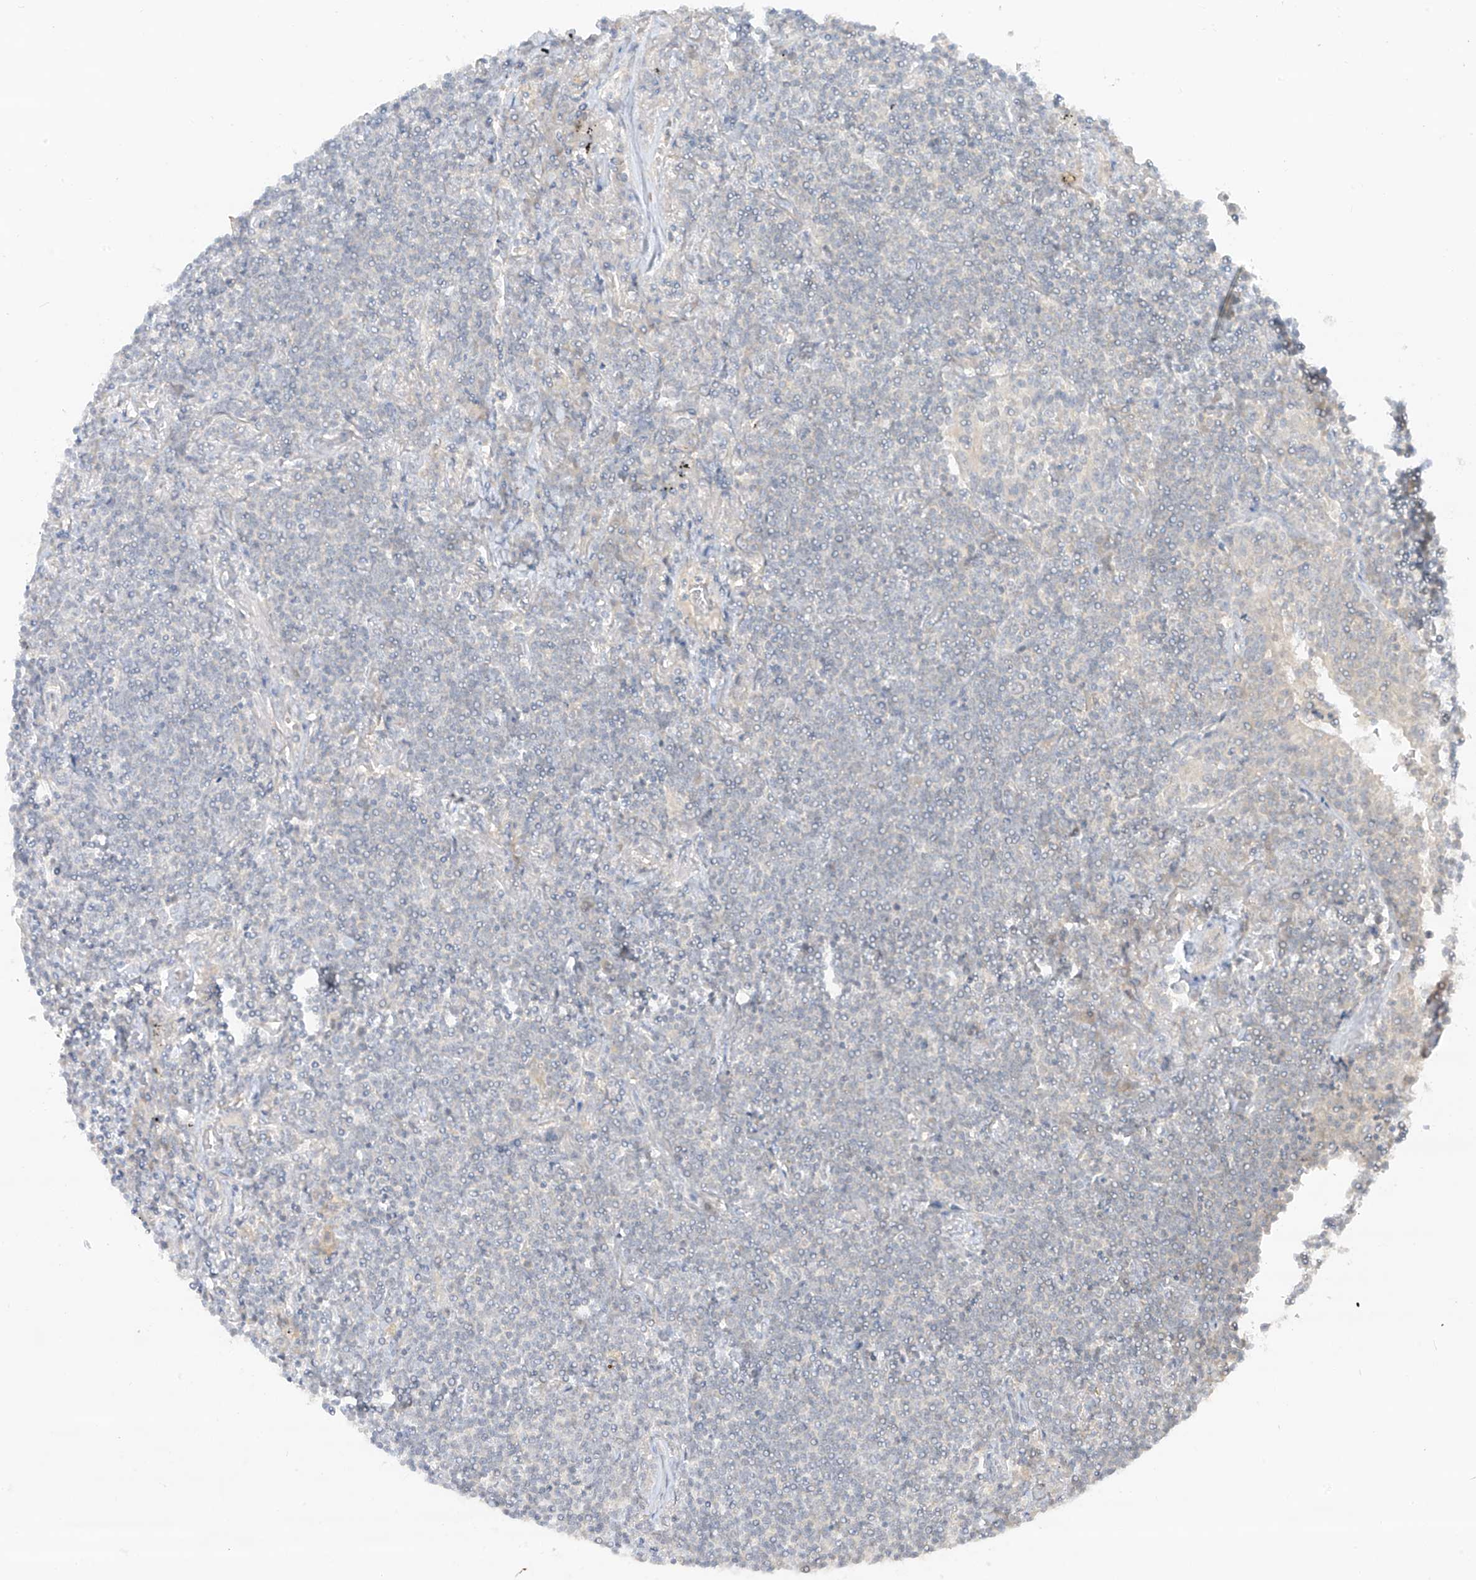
{"staining": {"intensity": "negative", "quantity": "none", "location": "none"}, "tissue": "lymphoma", "cell_type": "Tumor cells", "image_type": "cancer", "snomed": [{"axis": "morphology", "description": "Malignant lymphoma, non-Hodgkin's type, Low grade"}, {"axis": "topography", "description": "Lung"}], "caption": "Lymphoma stained for a protein using IHC exhibits no expression tumor cells.", "gene": "ANGEL2", "patient": {"sex": "female", "age": 71}}